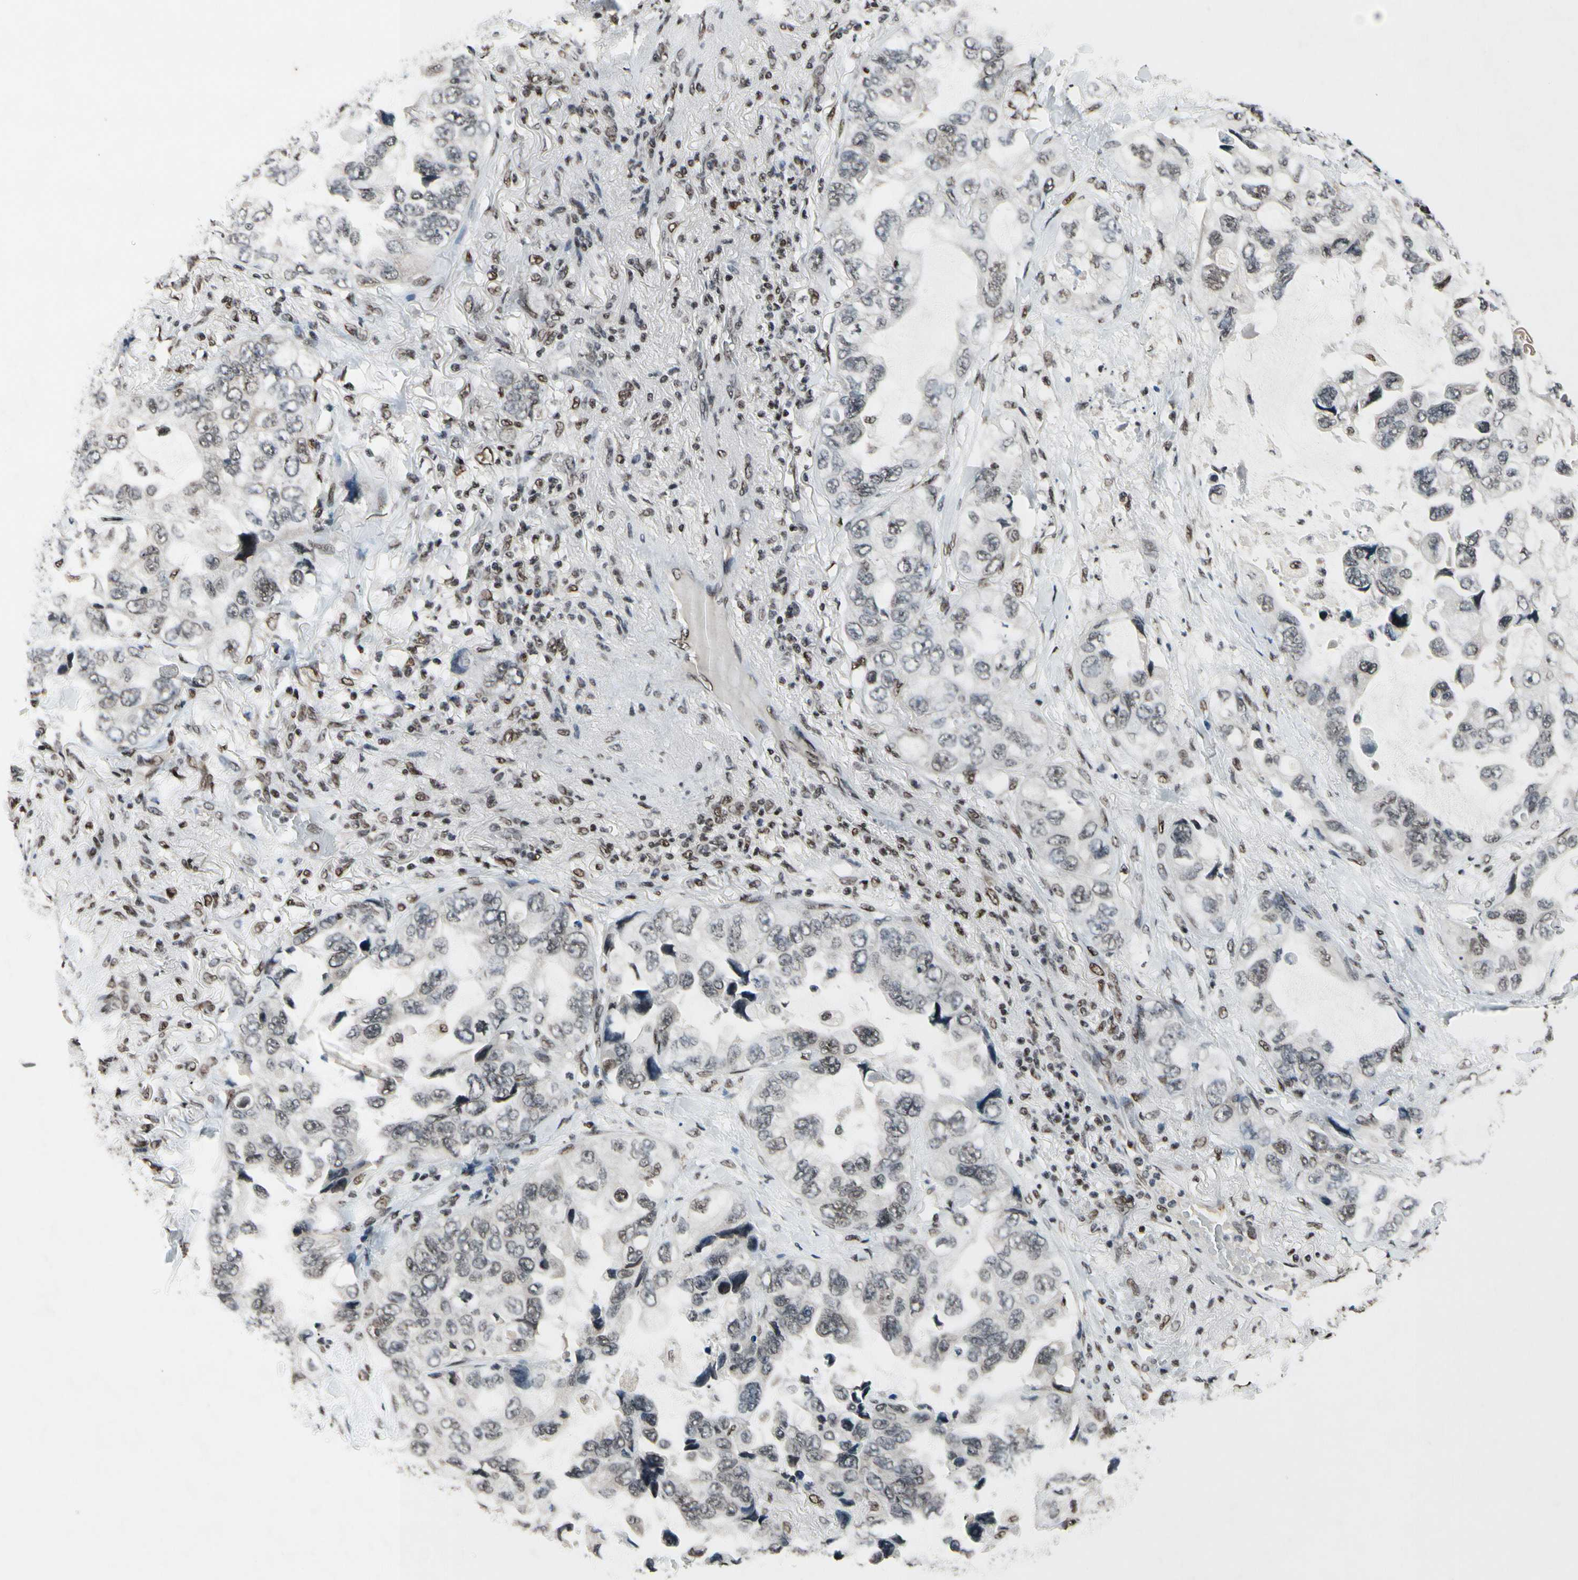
{"staining": {"intensity": "moderate", "quantity": "25%-75%", "location": "nuclear"}, "tissue": "lung cancer", "cell_type": "Tumor cells", "image_type": "cancer", "snomed": [{"axis": "morphology", "description": "Squamous cell carcinoma, NOS"}, {"axis": "topography", "description": "Lung"}], "caption": "Squamous cell carcinoma (lung) was stained to show a protein in brown. There is medium levels of moderate nuclear positivity in about 25%-75% of tumor cells.", "gene": "RECQL", "patient": {"sex": "female", "age": 73}}